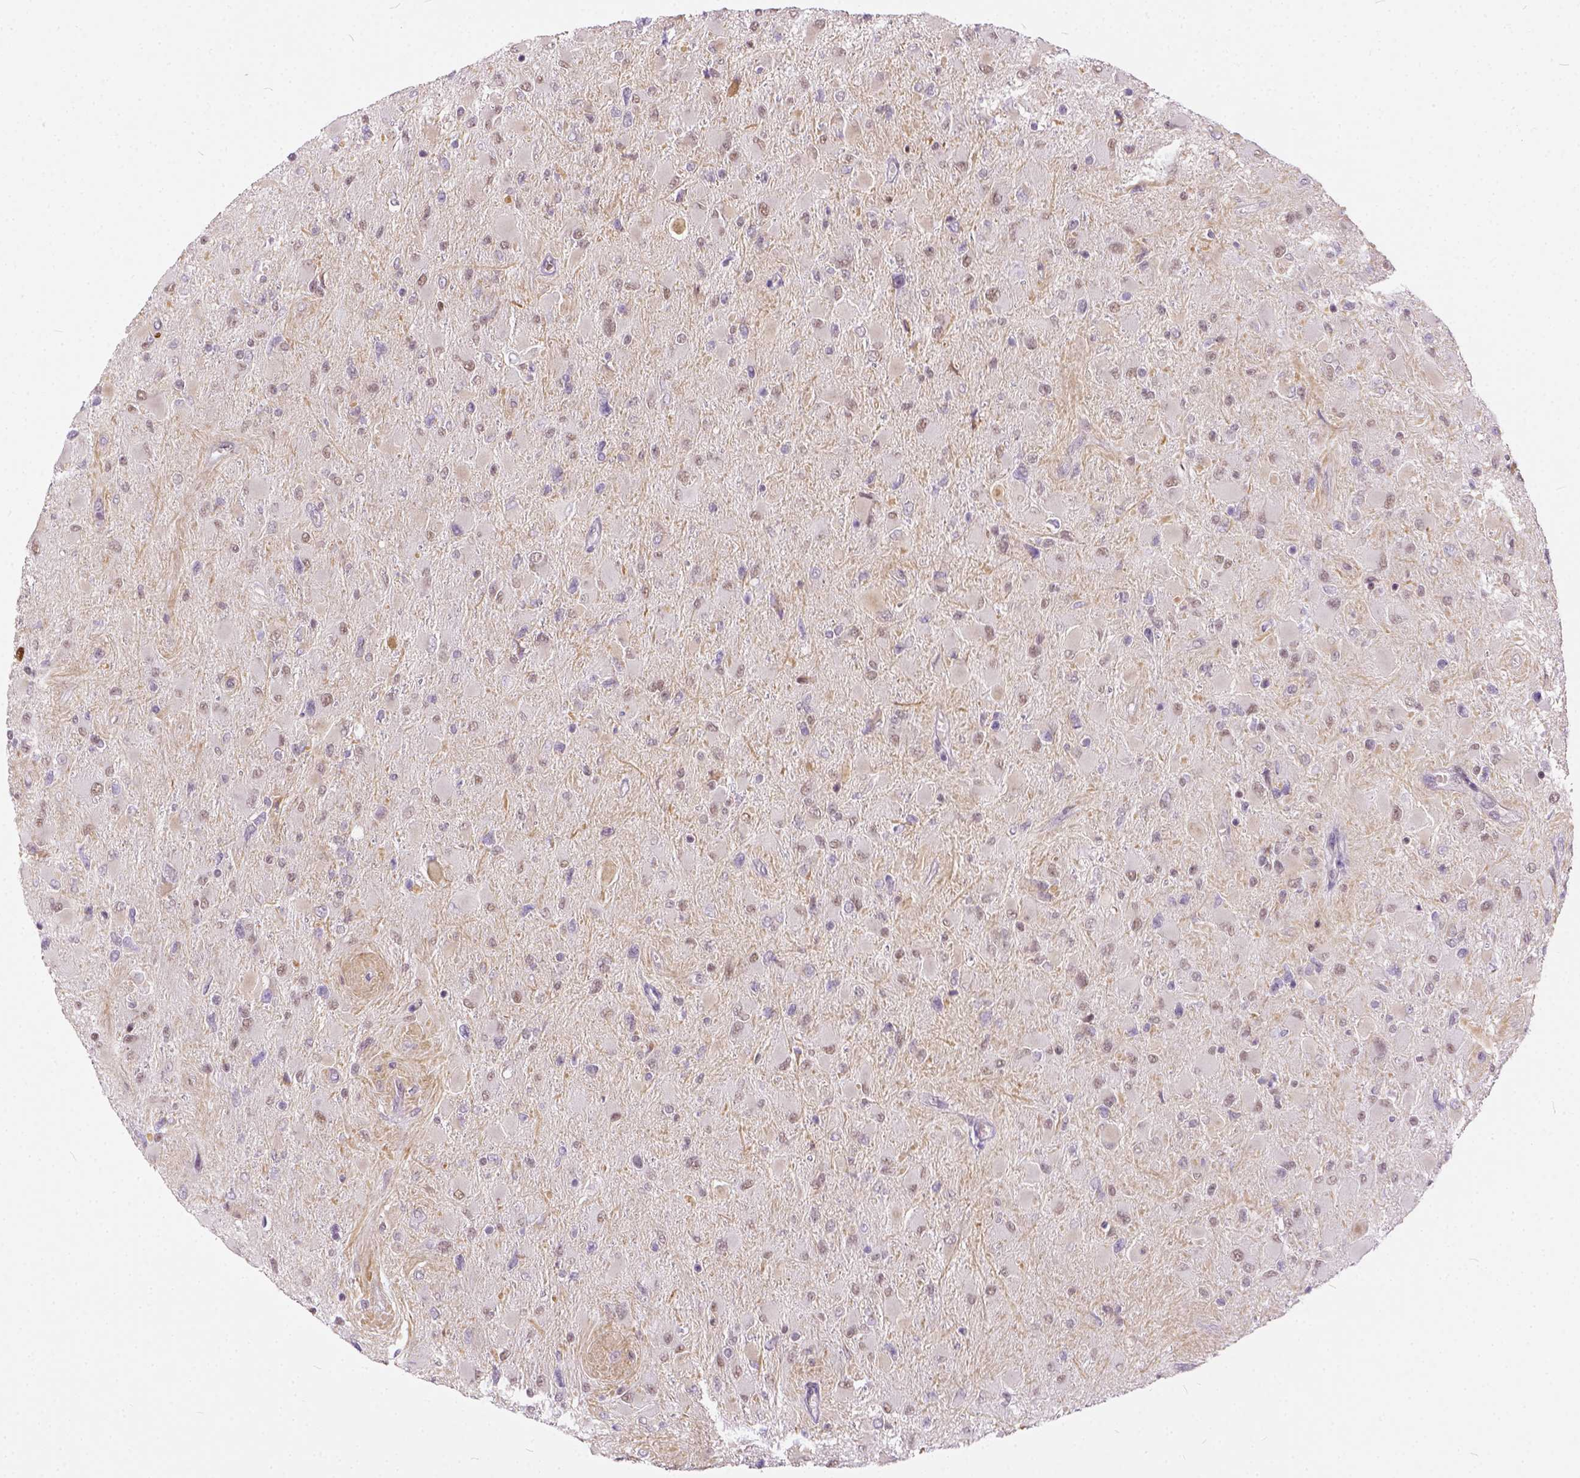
{"staining": {"intensity": "weak", "quantity": "<25%", "location": "nuclear"}, "tissue": "glioma", "cell_type": "Tumor cells", "image_type": "cancer", "snomed": [{"axis": "morphology", "description": "Glioma, malignant, High grade"}, {"axis": "topography", "description": "Cerebral cortex"}], "caption": "The immunohistochemistry histopathology image has no significant expression in tumor cells of high-grade glioma (malignant) tissue. (Stains: DAB IHC with hematoxylin counter stain, Microscopy: brightfield microscopy at high magnification).", "gene": "ERCC1", "patient": {"sex": "female", "age": 36}}